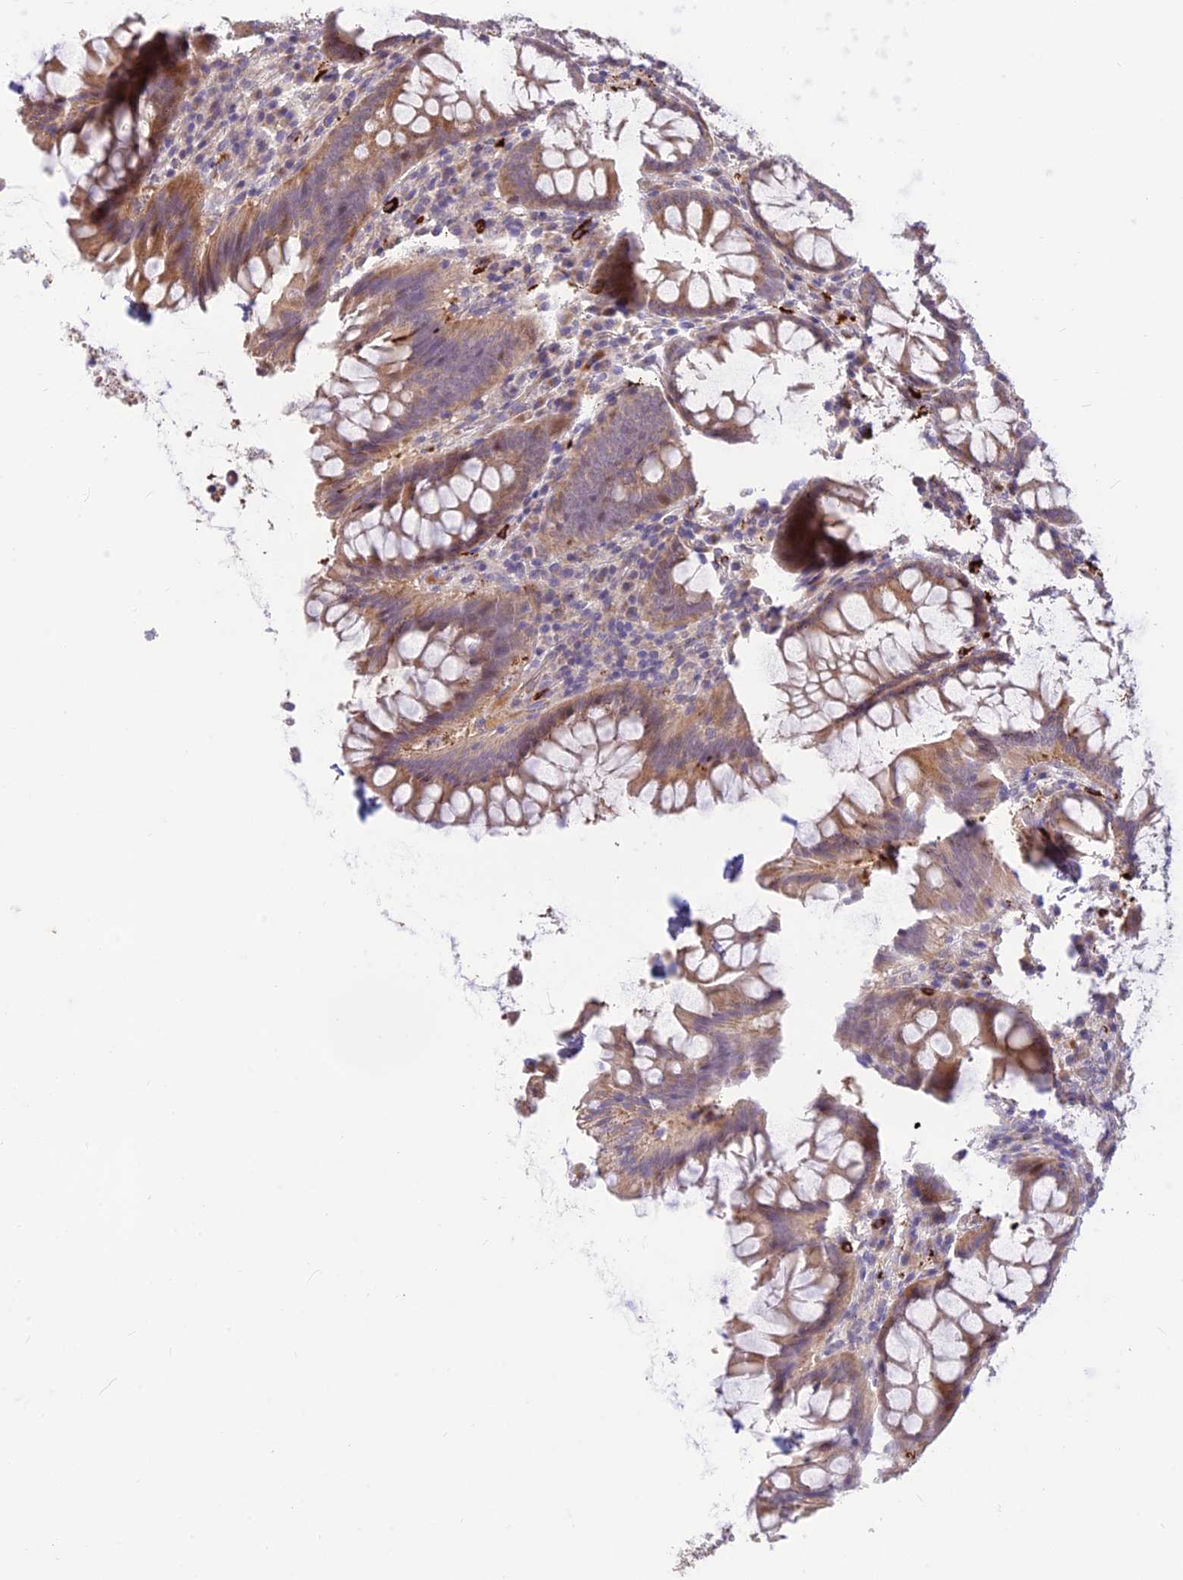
{"staining": {"intensity": "weak", "quantity": "<25%", "location": "cytoplasmic/membranous"}, "tissue": "colon", "cell_type": "Endothelial cells", "image_type": "normal", "snomed": [{"axis": "morphology", "description": "Normal tissue, NOS"}, {"axis": "topography", "description": "Colon"}], "caption": "A high-resolution photomicrograph shows IHC staining of benign colon, which shows no significant positivity in endothelial cells.", "gene": "ASPDH", "patient": {"sex": "female", "age": 79}}